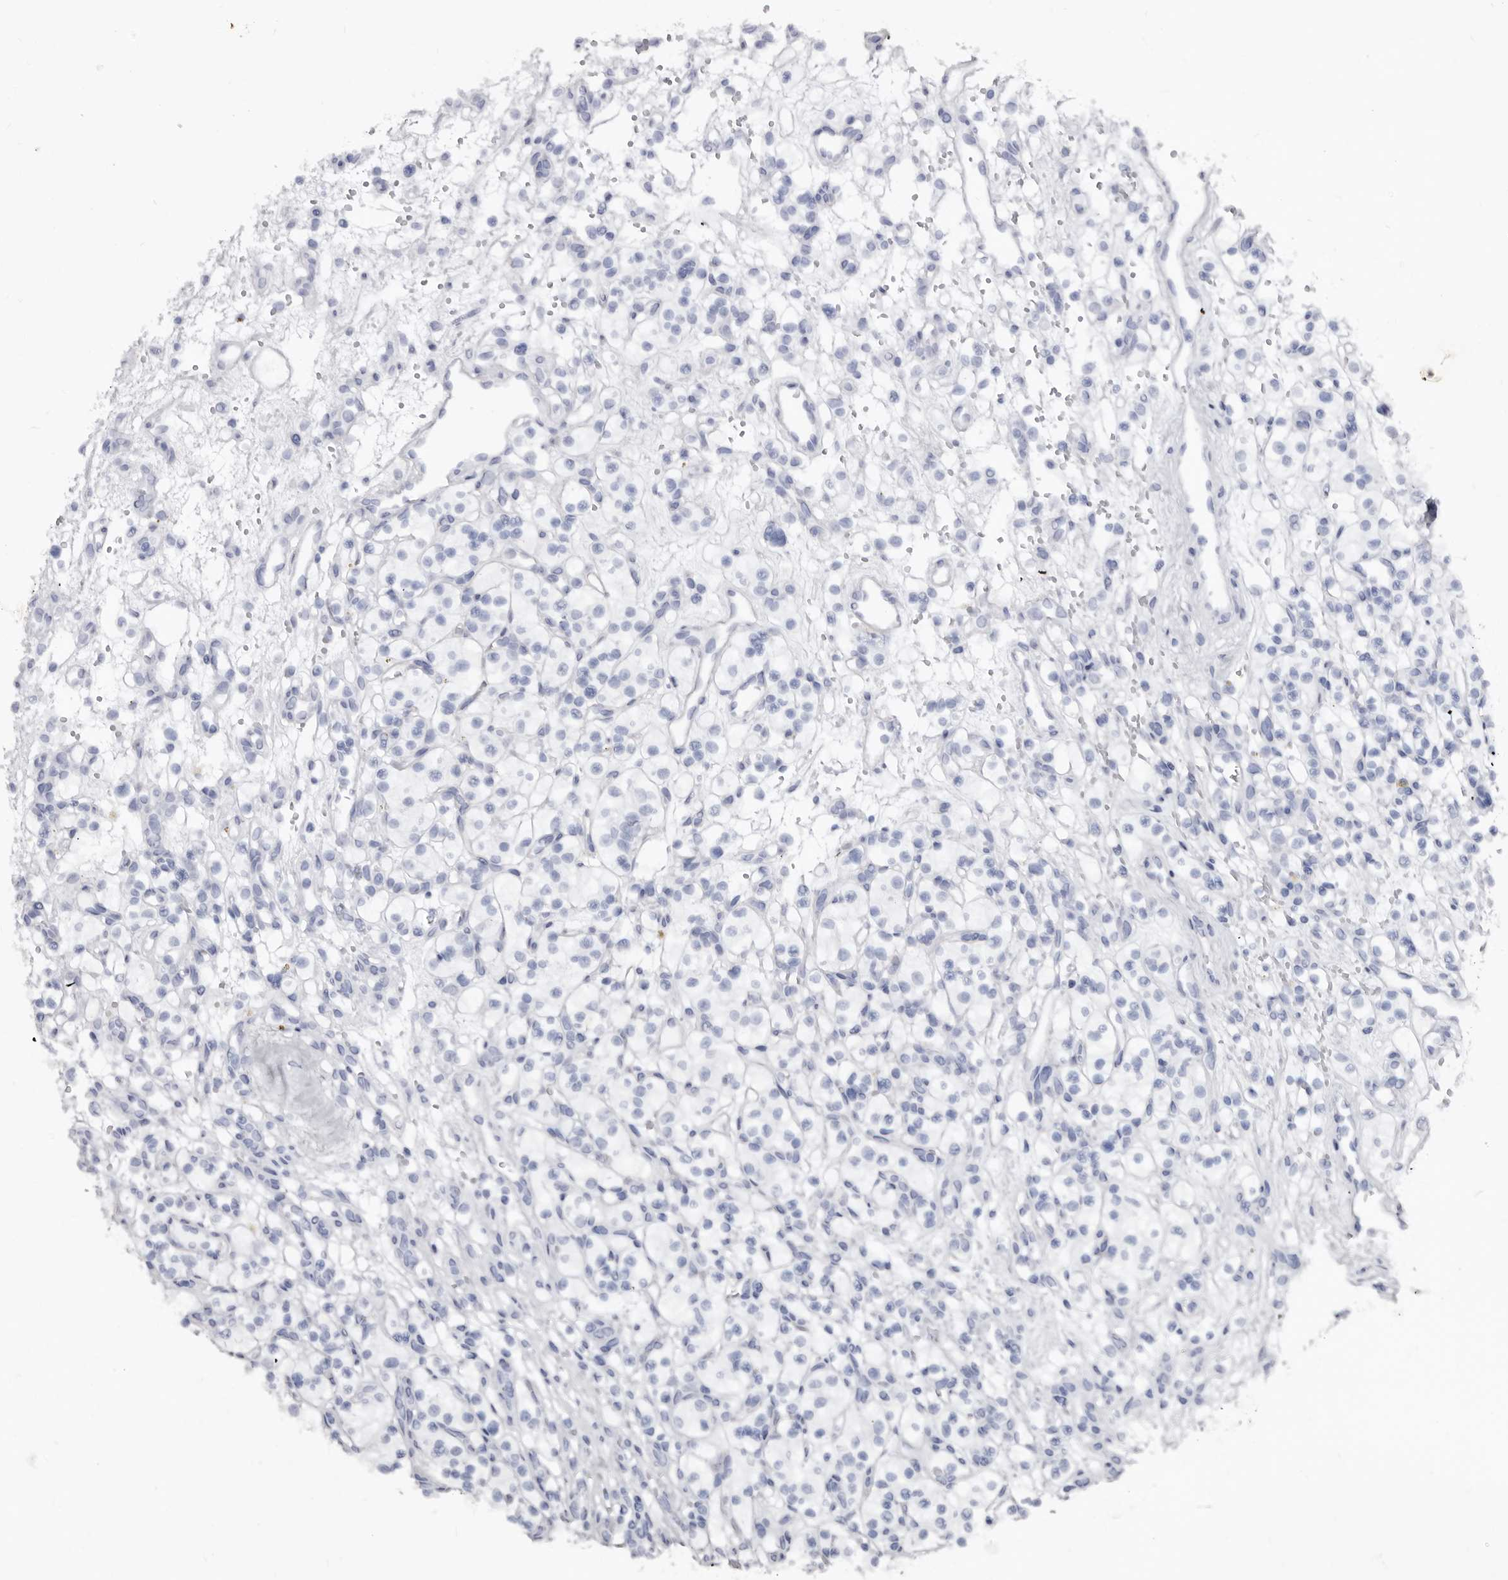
{"staining": {"intensity": "negative", "quantity": "none", "location": "none"}, "tissue": "renal cancer", "cell_type": "Tumor cells", "image_type": "cancer", "snomed": [{"axis": "morphology", "description": "Adenocarcinoma, NOS"}, {"axis": "topography", "description": "Kidney"}], "caption": "Micrograph shows no significant protein expression in tumor cells of renal adenocarcinoma.", "gene": "KHDRBS2", "patient": {"sex": "female", "age": 57}}